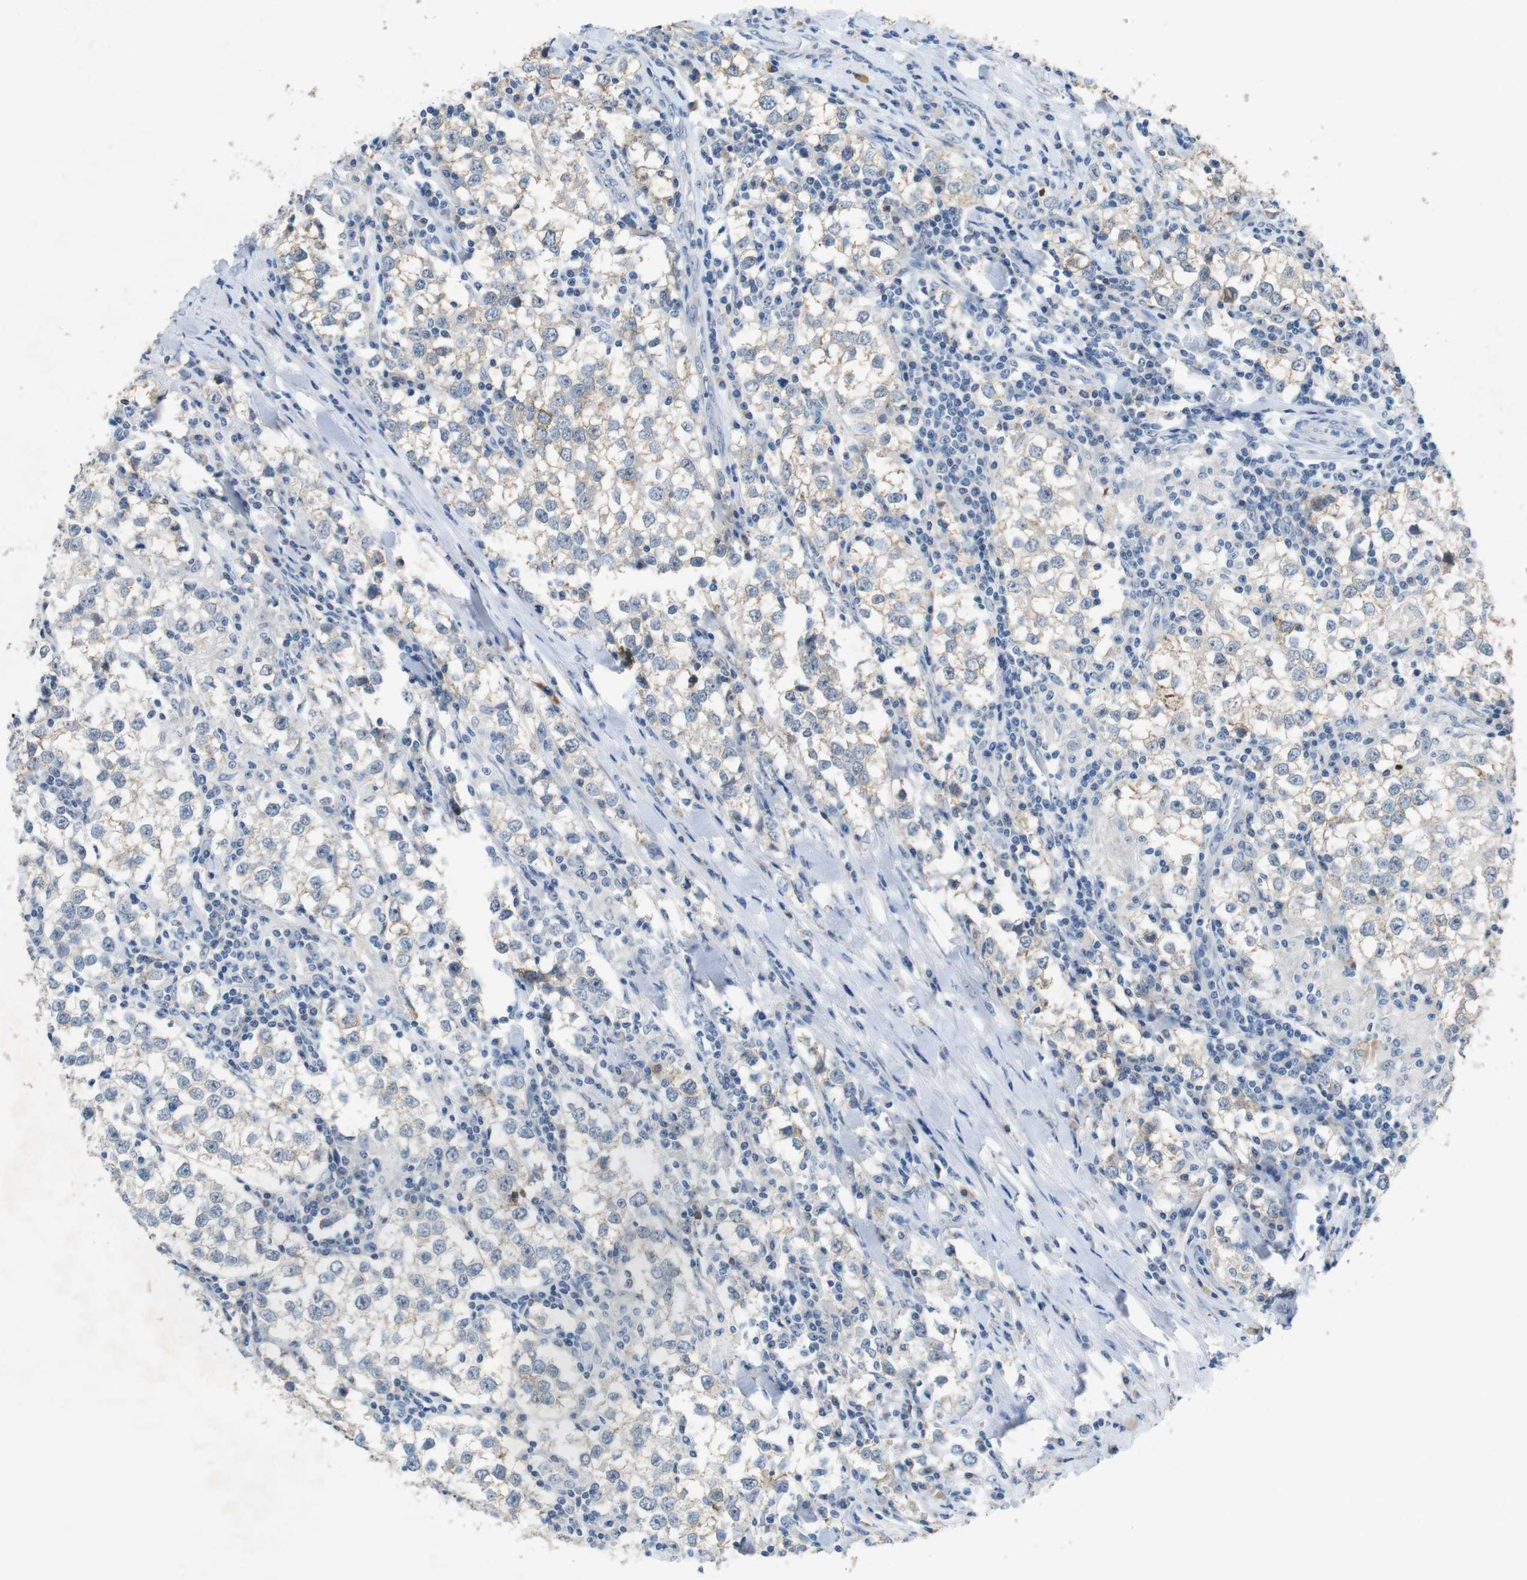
{"staining": {"intensity": "weak", "quantity": "<25%", "location": "cytoplasmic/membranous"}, "tissue": "testis cancer", "cell_type": "Tumor cells", "image_type": "cancer", "snomed": [{"axis": "morphology", "description": "Seminoma, NOS"}, {"axis": "morphology", "description": "Carcinoma, Embryonal, NOS"}, {"axis": "topography", "description": "Testis"}], "caption": "This image is of embryonal carcinoma (testis) stained with immunohistochemistry (IHC) to label a protein in brown with the nuclei are counter-stained blue. There is no staining in tumor cells.", "gene": "TJP3", "patient": {"sex": "male", "age": 36}}